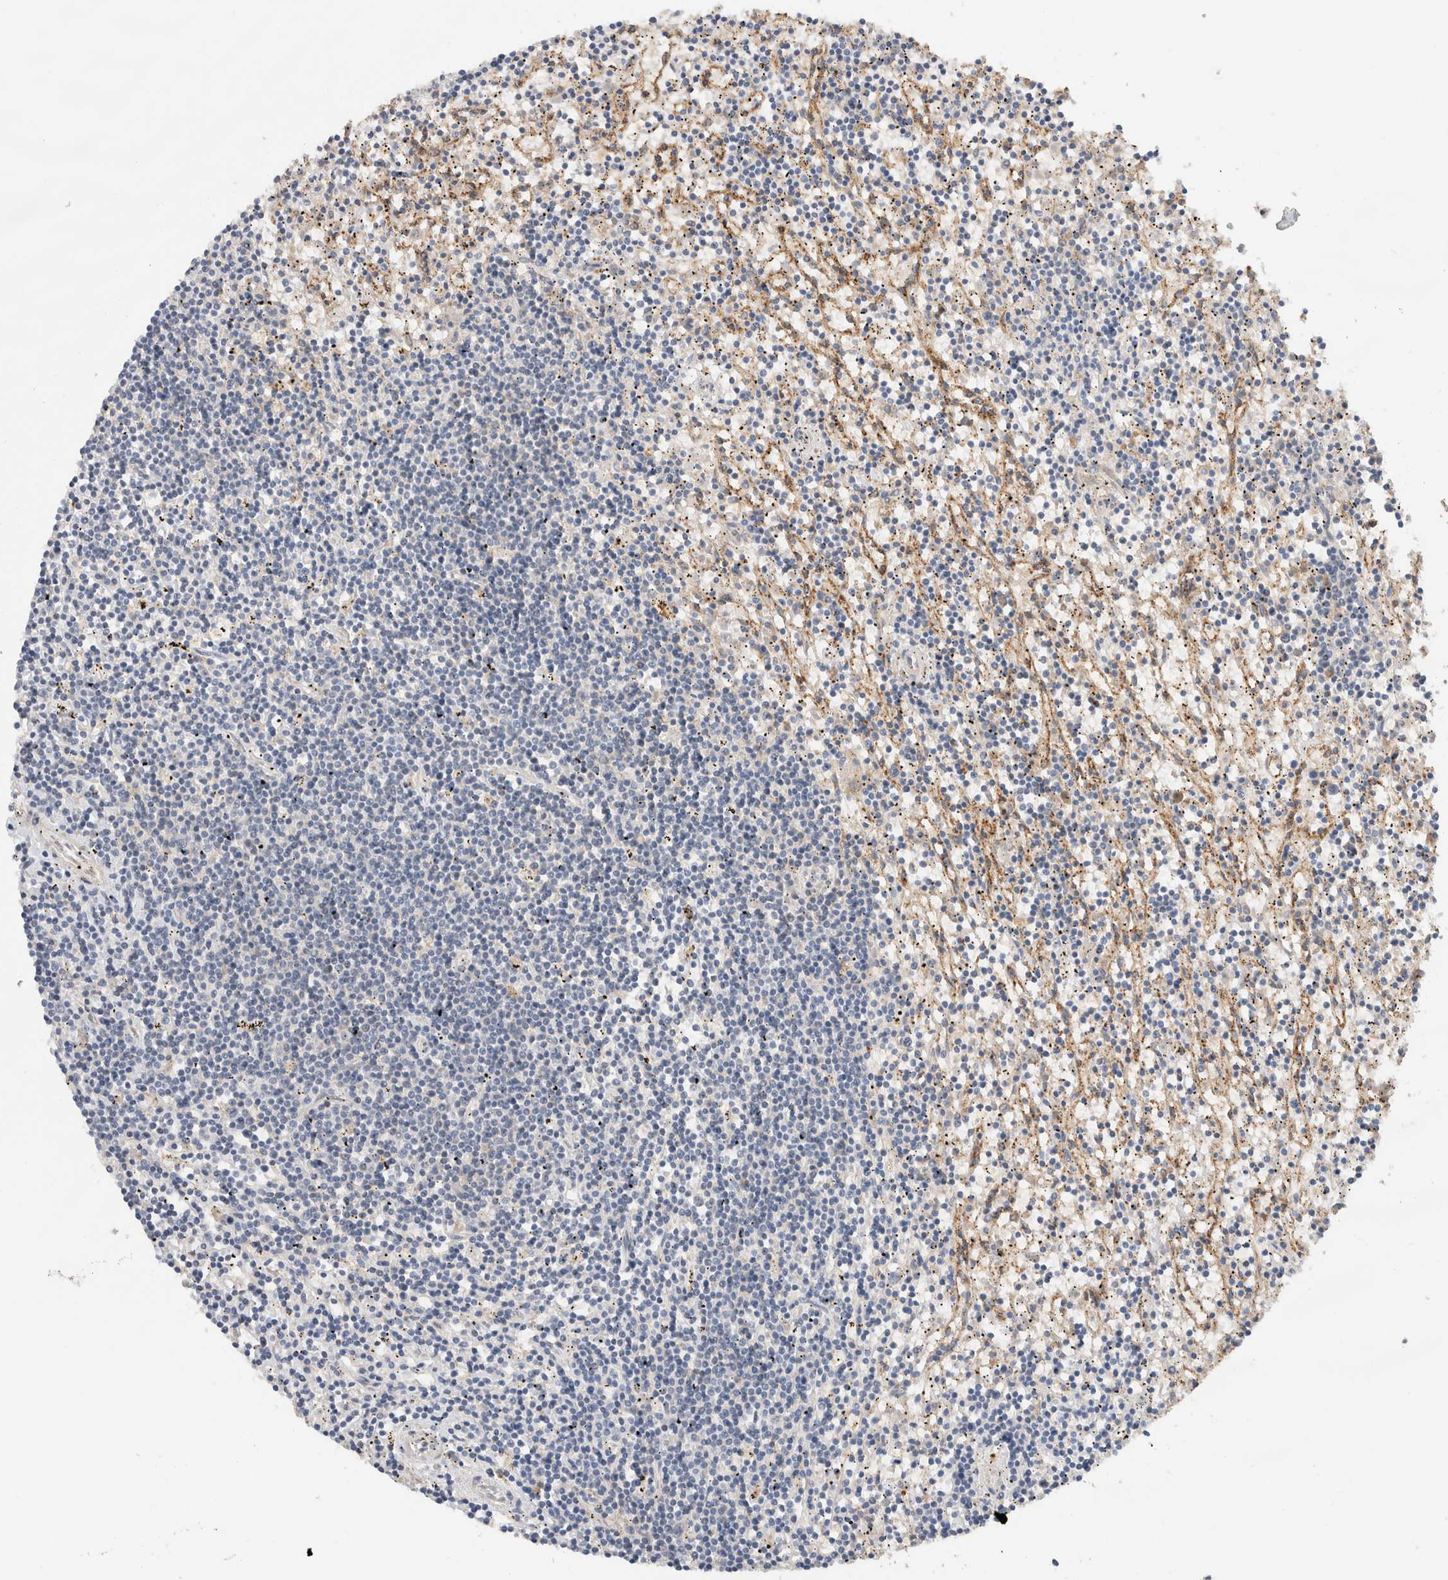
{"staining": {"intensity": "negative", "quantity": "none", "location": "none"}, "tissue": "lymphoma", "cell_type": "Tumor cells", "image_type": "cancer", "snomed": [{"axis": "morphology", "description": "Malignant lymphoma, non-Hodgkin's type, Low grade"}, {"axis": "topography", "description": "Spleen"}], "caption": "This micrograph is of low-grade malignant lymphoma, non-Hodgkin's type stained with immunohistochemistry to label a protein in brown with the nuclei are counter-stained blue. There is no positivity in tumor cells.", "gene": "SGK3", "patient": {"sex": "male", "age": 76}}